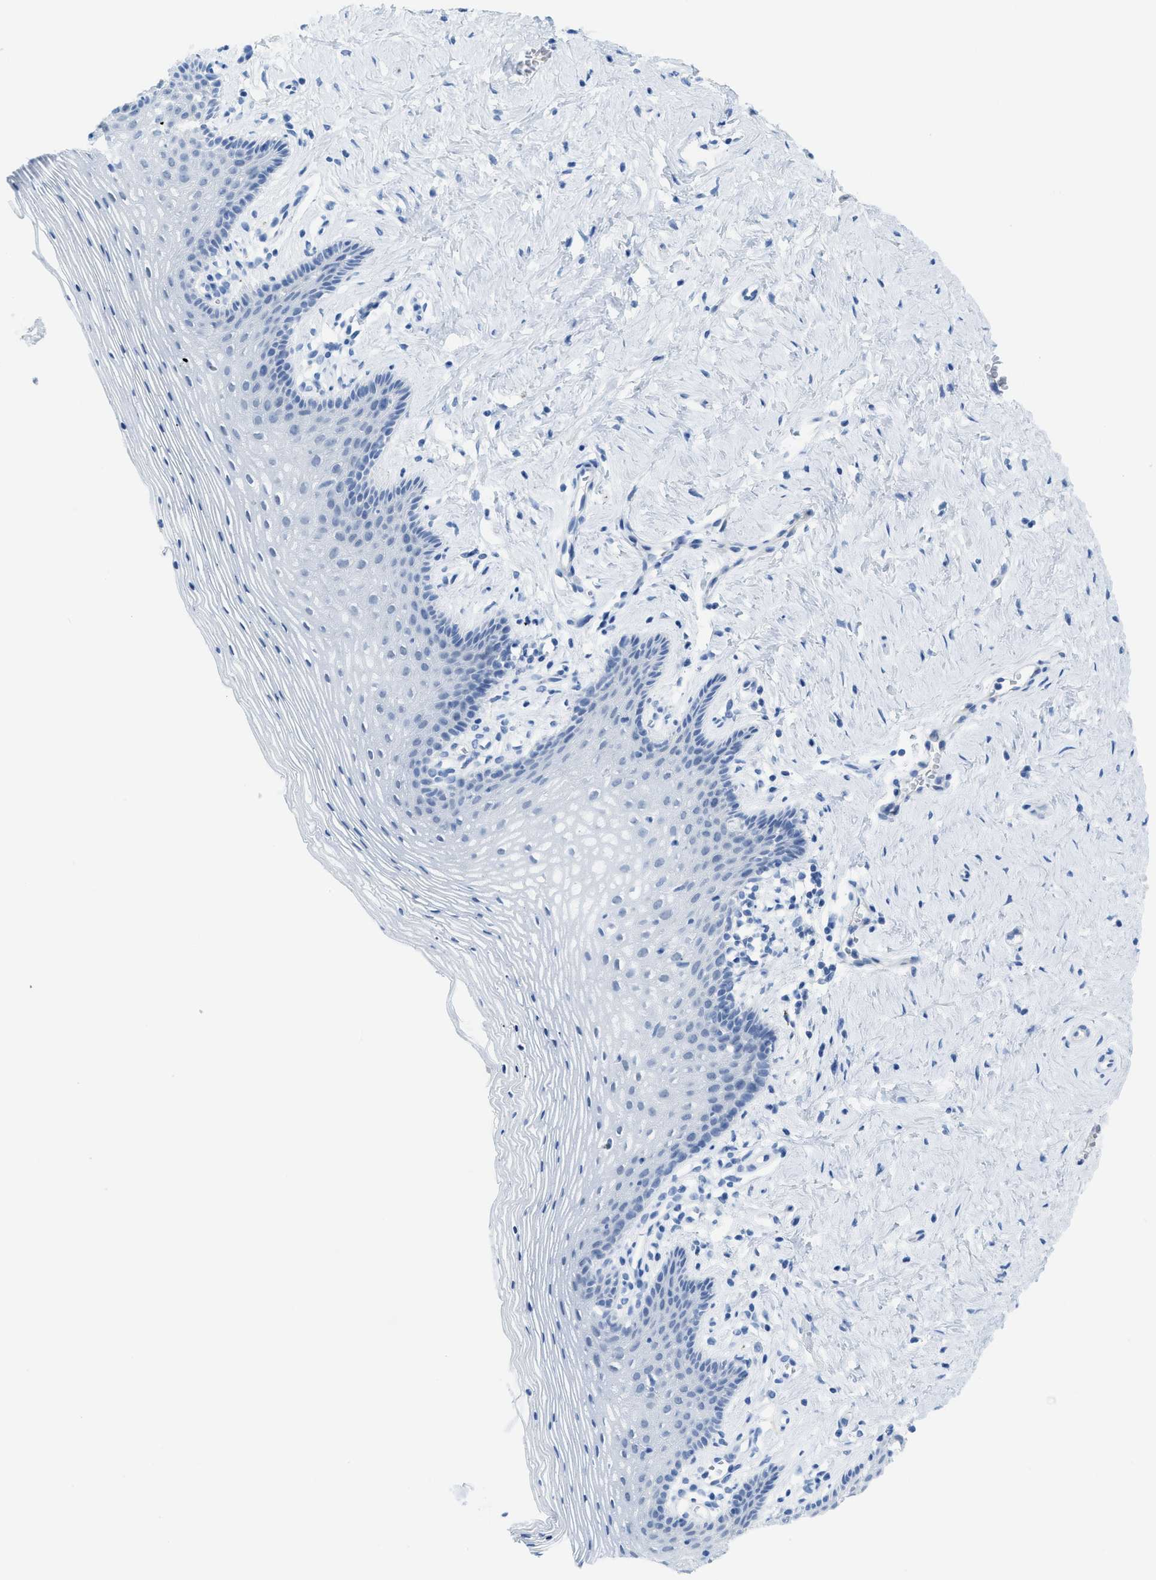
{"staining": {"intensity": "negative", "quantity": "none", "location": "none"}, "tissue": "vagina", "cell_type": "Squamous epithelial cells", "image_type": "normal", "snomed": [{"axis": "morphology", "description": "Normal tissue, NOS"}, {"axis": "topography", "description": "Vagina"}], "caption": "Protein analysis of unremarkable vagina exhibits no significant staining in squamous epithelial cells. The staining is performed using DAB brown chromogen with nuclei counter-stained in using hematoxylin.", "gene": "WDR4", "patient": {"sex": "female", "age": 32}}